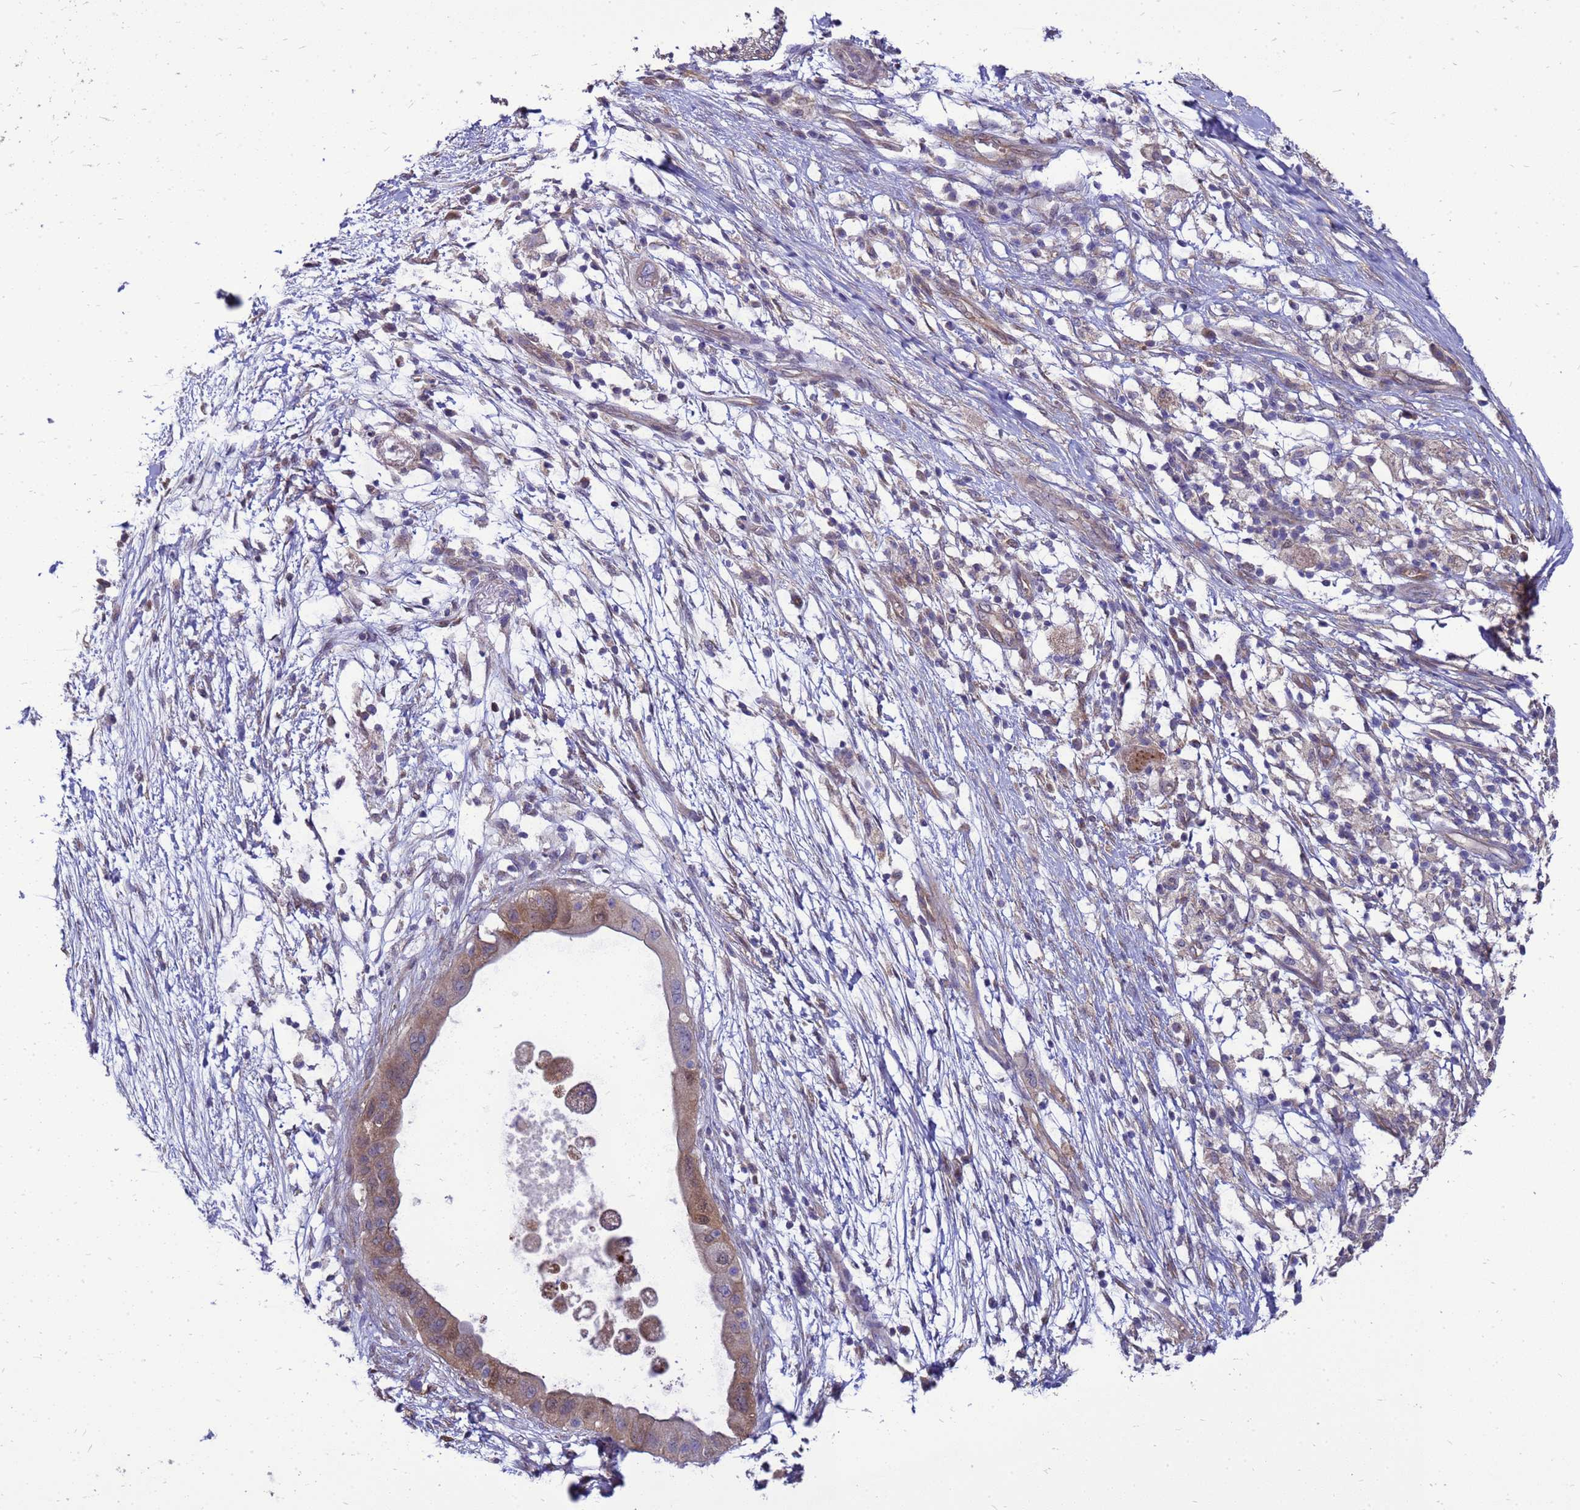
{"staining": {"intensity": "moderate", "quantity": "25%-75%", "location": "cytoplasmic/membranous,nuclear"}, "tissue": "pancreatic cancer", "cell_type": "Tumor cells", "image_type": "cancer", "snomed": [{"axis": "morphology", "description": "Adenocarcinoma, NOS"}, {"axis": "topography", "description": "Pancreas"}], "caption": "About 25%-75% of tumor cells in pancreatic adenocarcinoma reveal moderate cytoplasmic/membranous and nuclear protein expression as visualized by brown immunohistochemical staining.", "gene": "EIF4EBP3", "patient": {"sex": "male", "age": 68}}